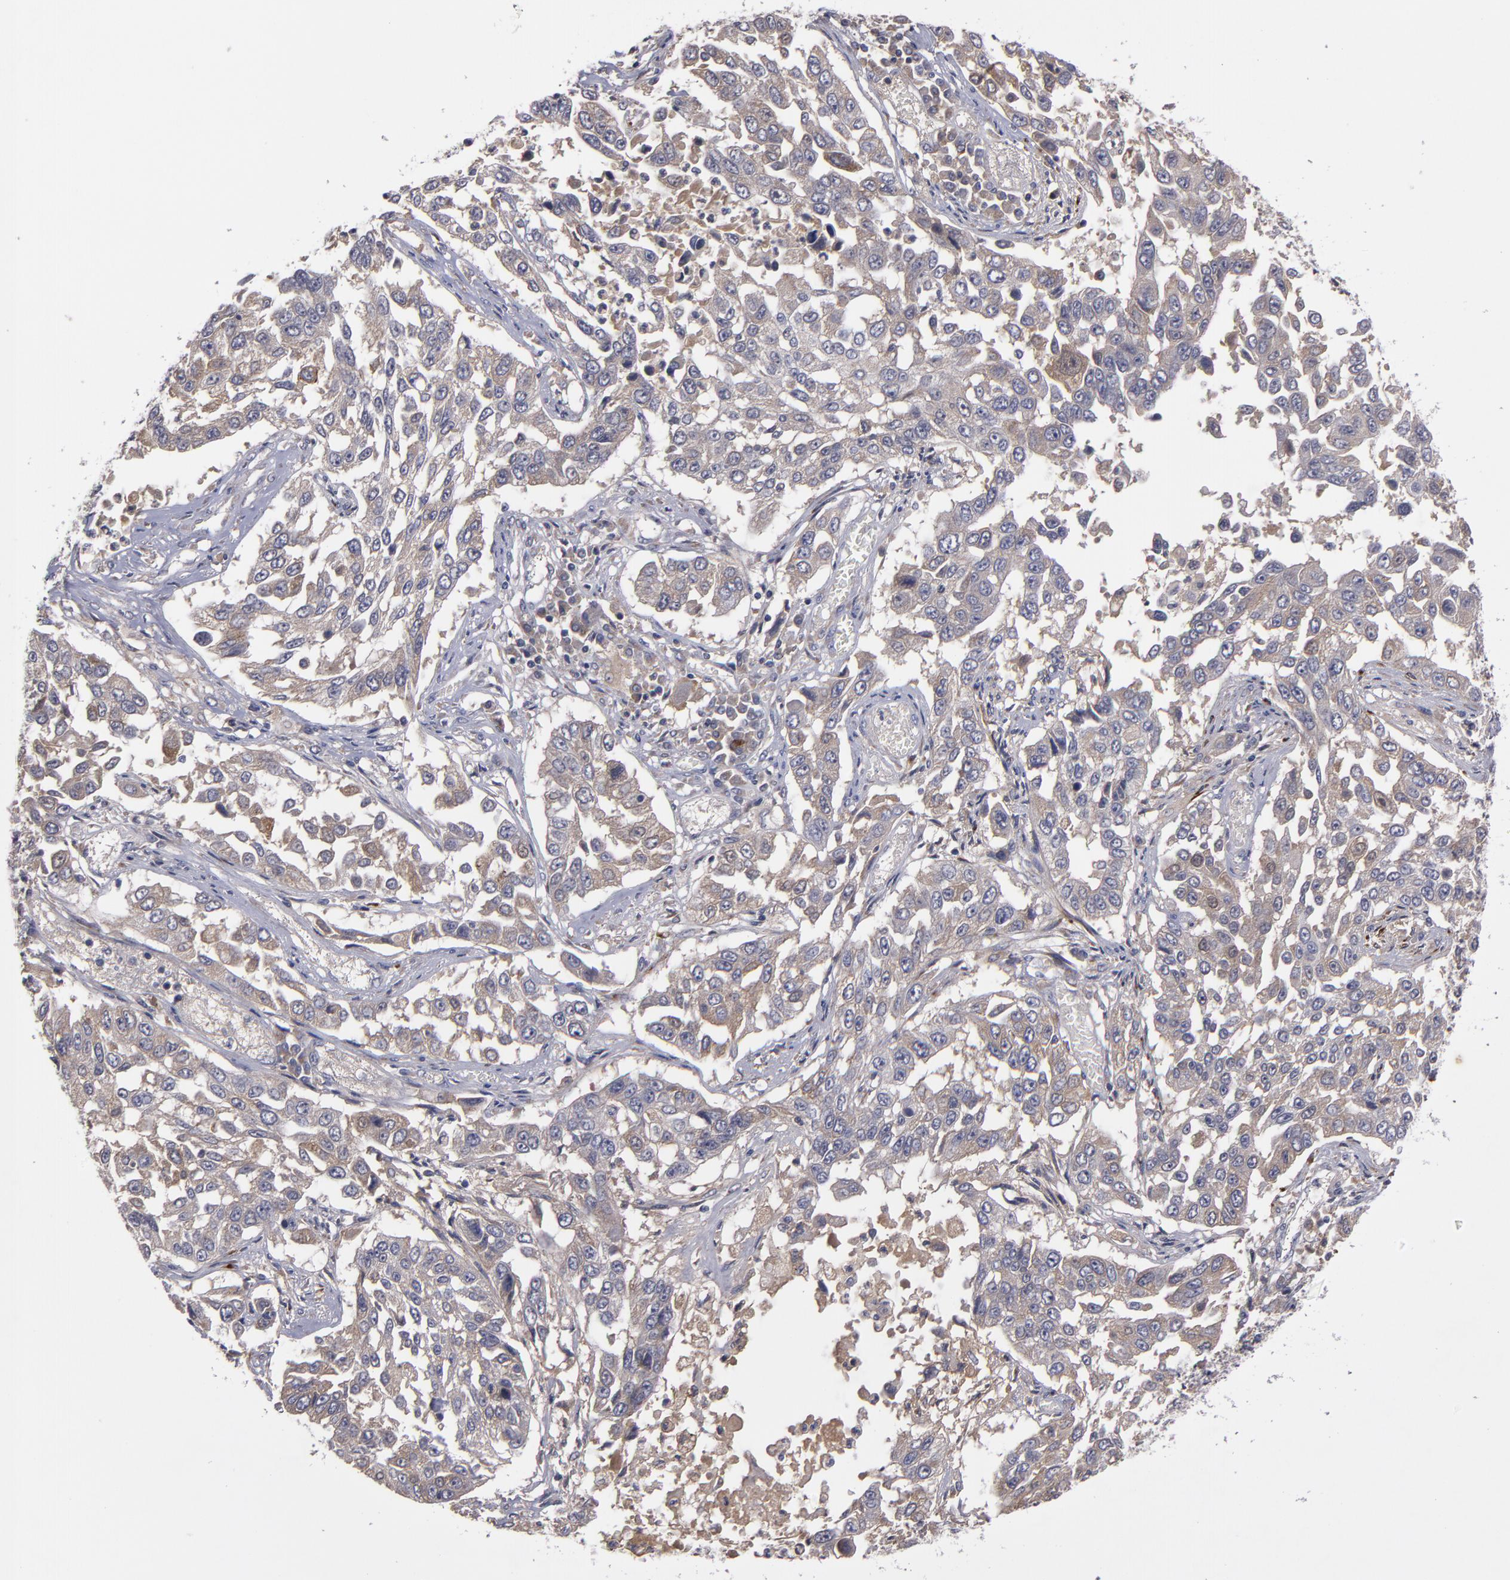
{"staining": {"intensity": "weak", "quantity": ">75%", "location": "cytoplasmic/membranous"}, "tissue": "lung cancer", "cell_type": "Tumor cells", "image_type": "cancer", "snomed": [{"axis": "morphology", "description": "Squamous cell carcinoma, NOS"}, {"axis": "topography", "description": "Lung"}], "caption": "Lung cancer (squamous cell carcinoma) was stained to show a protein in brown. There is low levels of weak cytoplasmic/membranous positivity in approximately >75% of tumor cells.", "gene": "MMP11", "patient": {"sex": "male", "age": 71}}